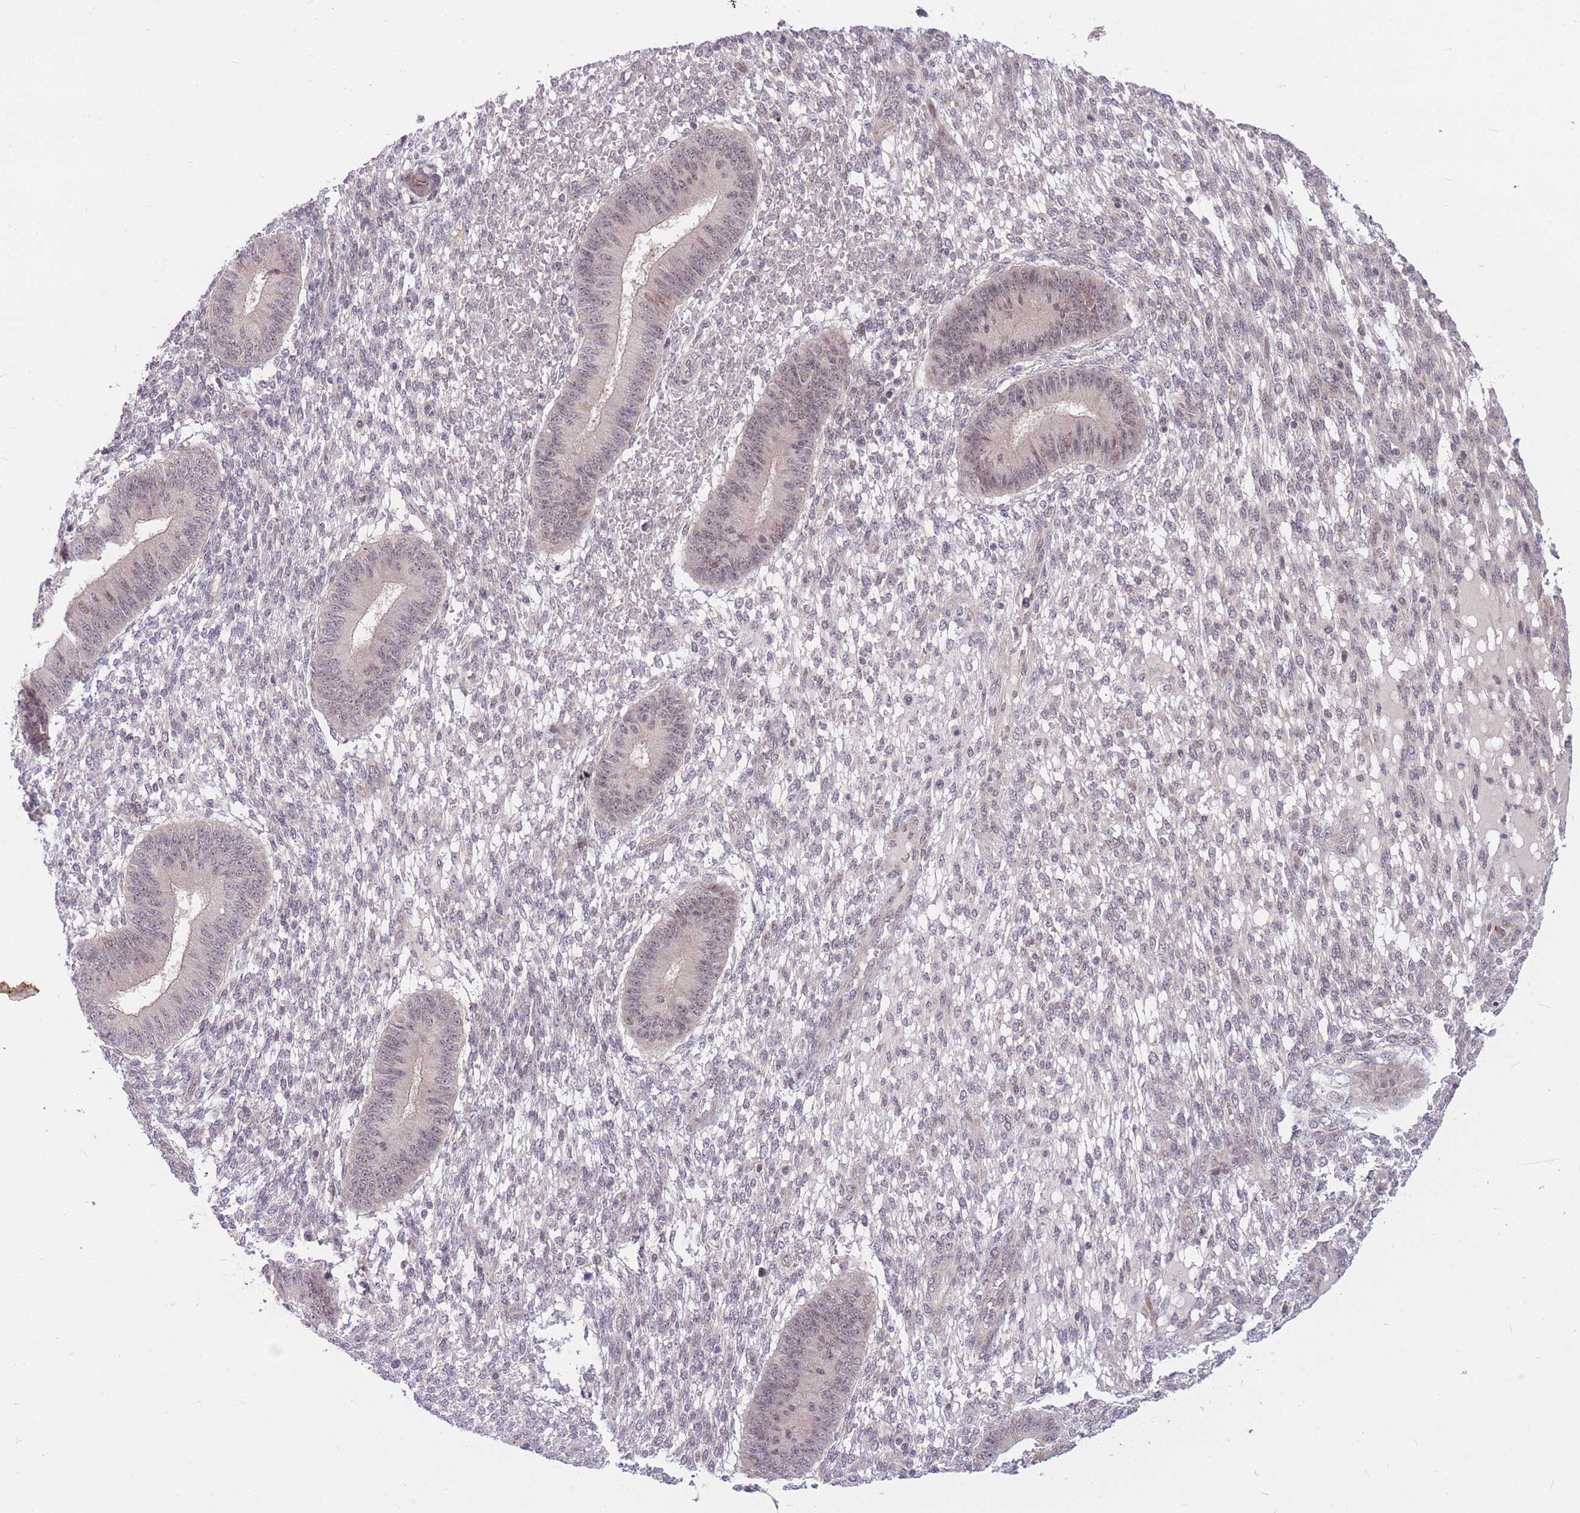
{"staining": {"intensity": "negative", "quantity": "none", "location": "none"}, "tissue": "endometrium", "cell_type": "Cells in endometrial stroma", "image_type": "normal", "snomed": [{"axis": "morphology", "description": "Normal tissue, NOS"}, {"axis": "topography", "description": "Endometrium"}], "caption": "DAB (3,3'-diaminobenzidine) immunohistochemical staining of normal human endometrium reveals no significant staining in cells in endometrial stroma. (Stains: DAB immunohistochemistry with hematoxylin counter stain, Microscopy: brightfield microscopy at high magnification).", "gene": "ERCC2", "patient": {"sex": "female", "age": 49}}